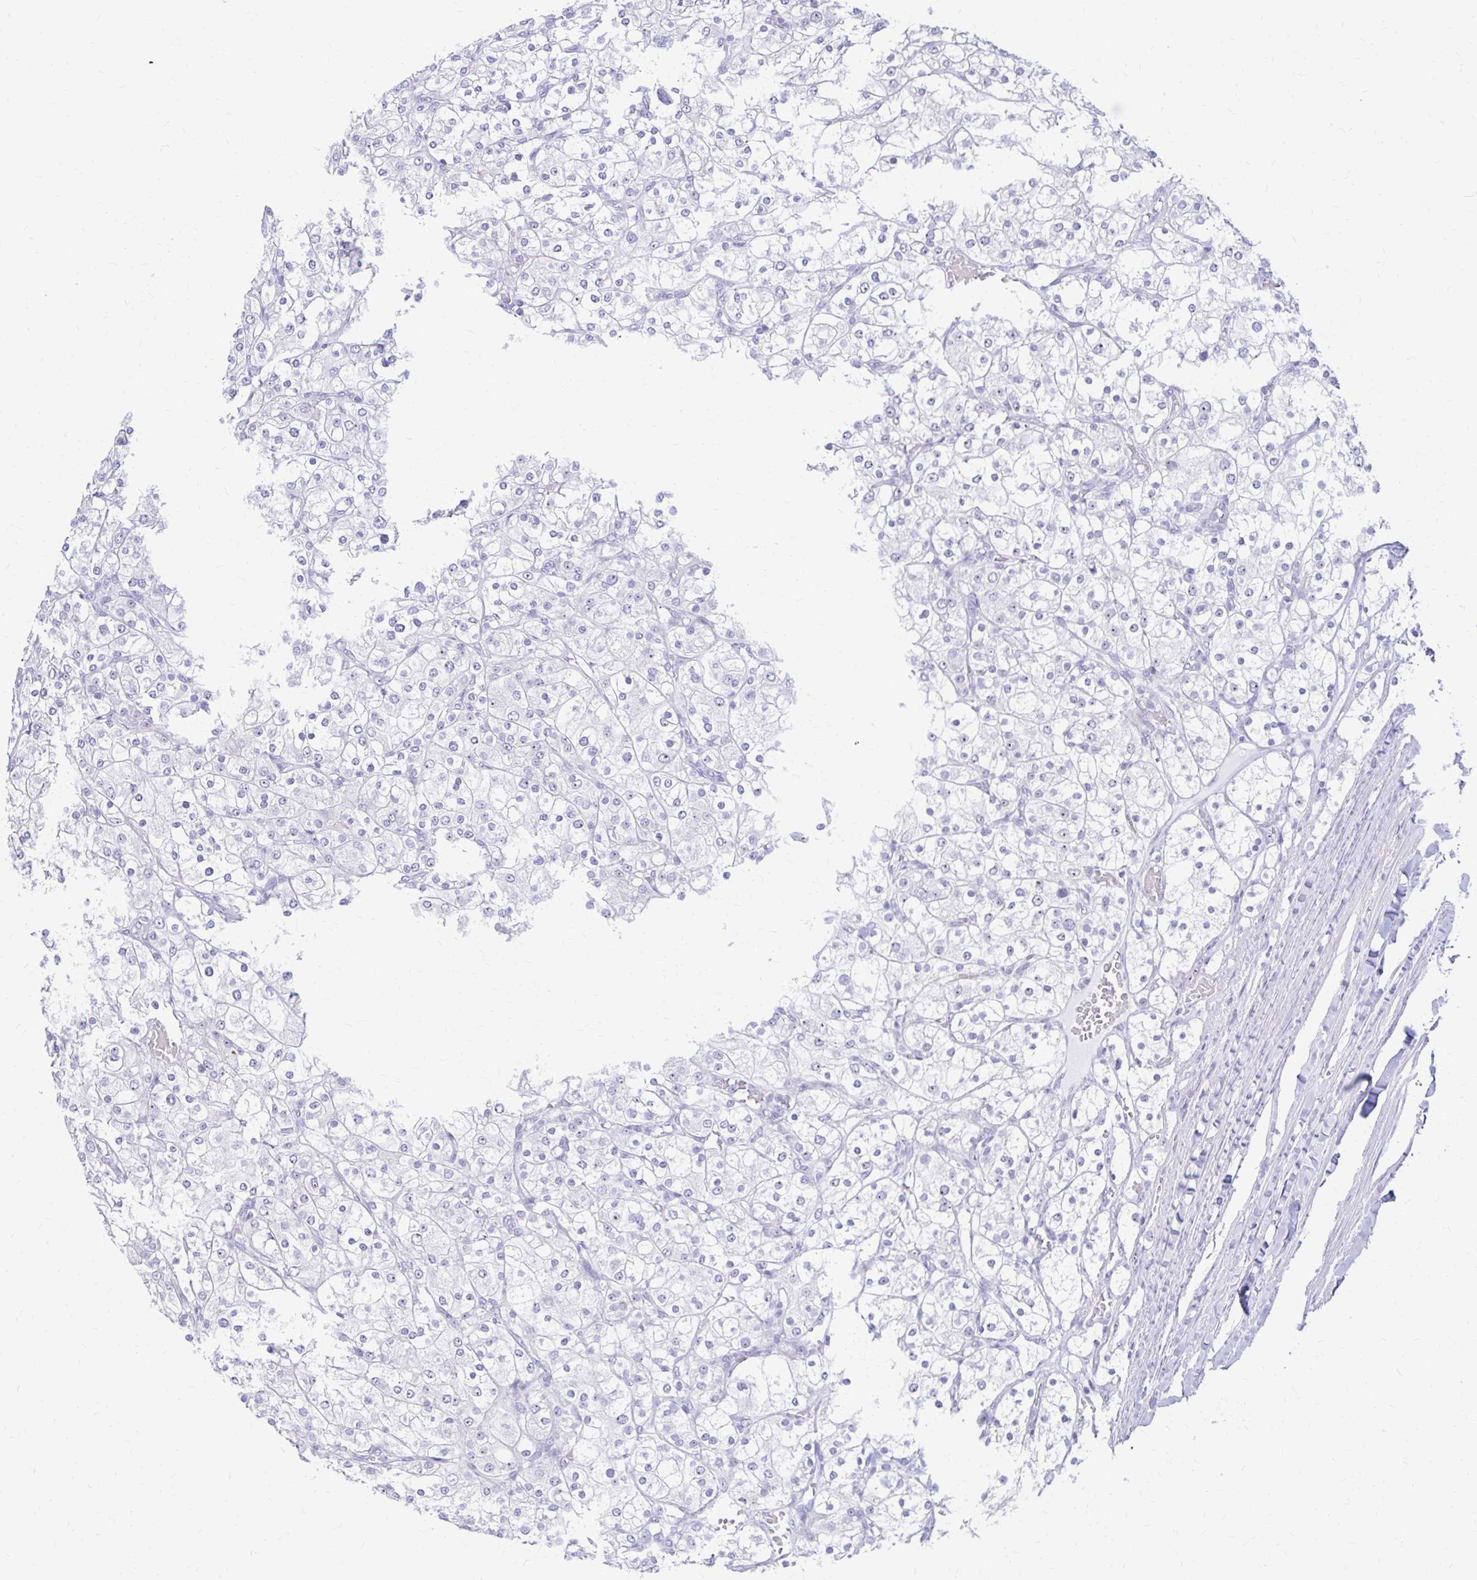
{"staining": {"intensity": "negative", "quantity": "none", "location": "none"}, "tissue": "renal cancer", "cell_type": "Tumor cells", "image_type": "cancer", "snomed": [{"axis": "morphology", "description": "Adenocarcinoma, NOS"}, {"axis": "topography", "description": "Kidney"}], "caption": "Renal cancer was stained to show a protein in brown. There is no significant positivity in tumor cells.", "gene": "FTSJ3", "patient": {"sex": "male", "age": 80}}